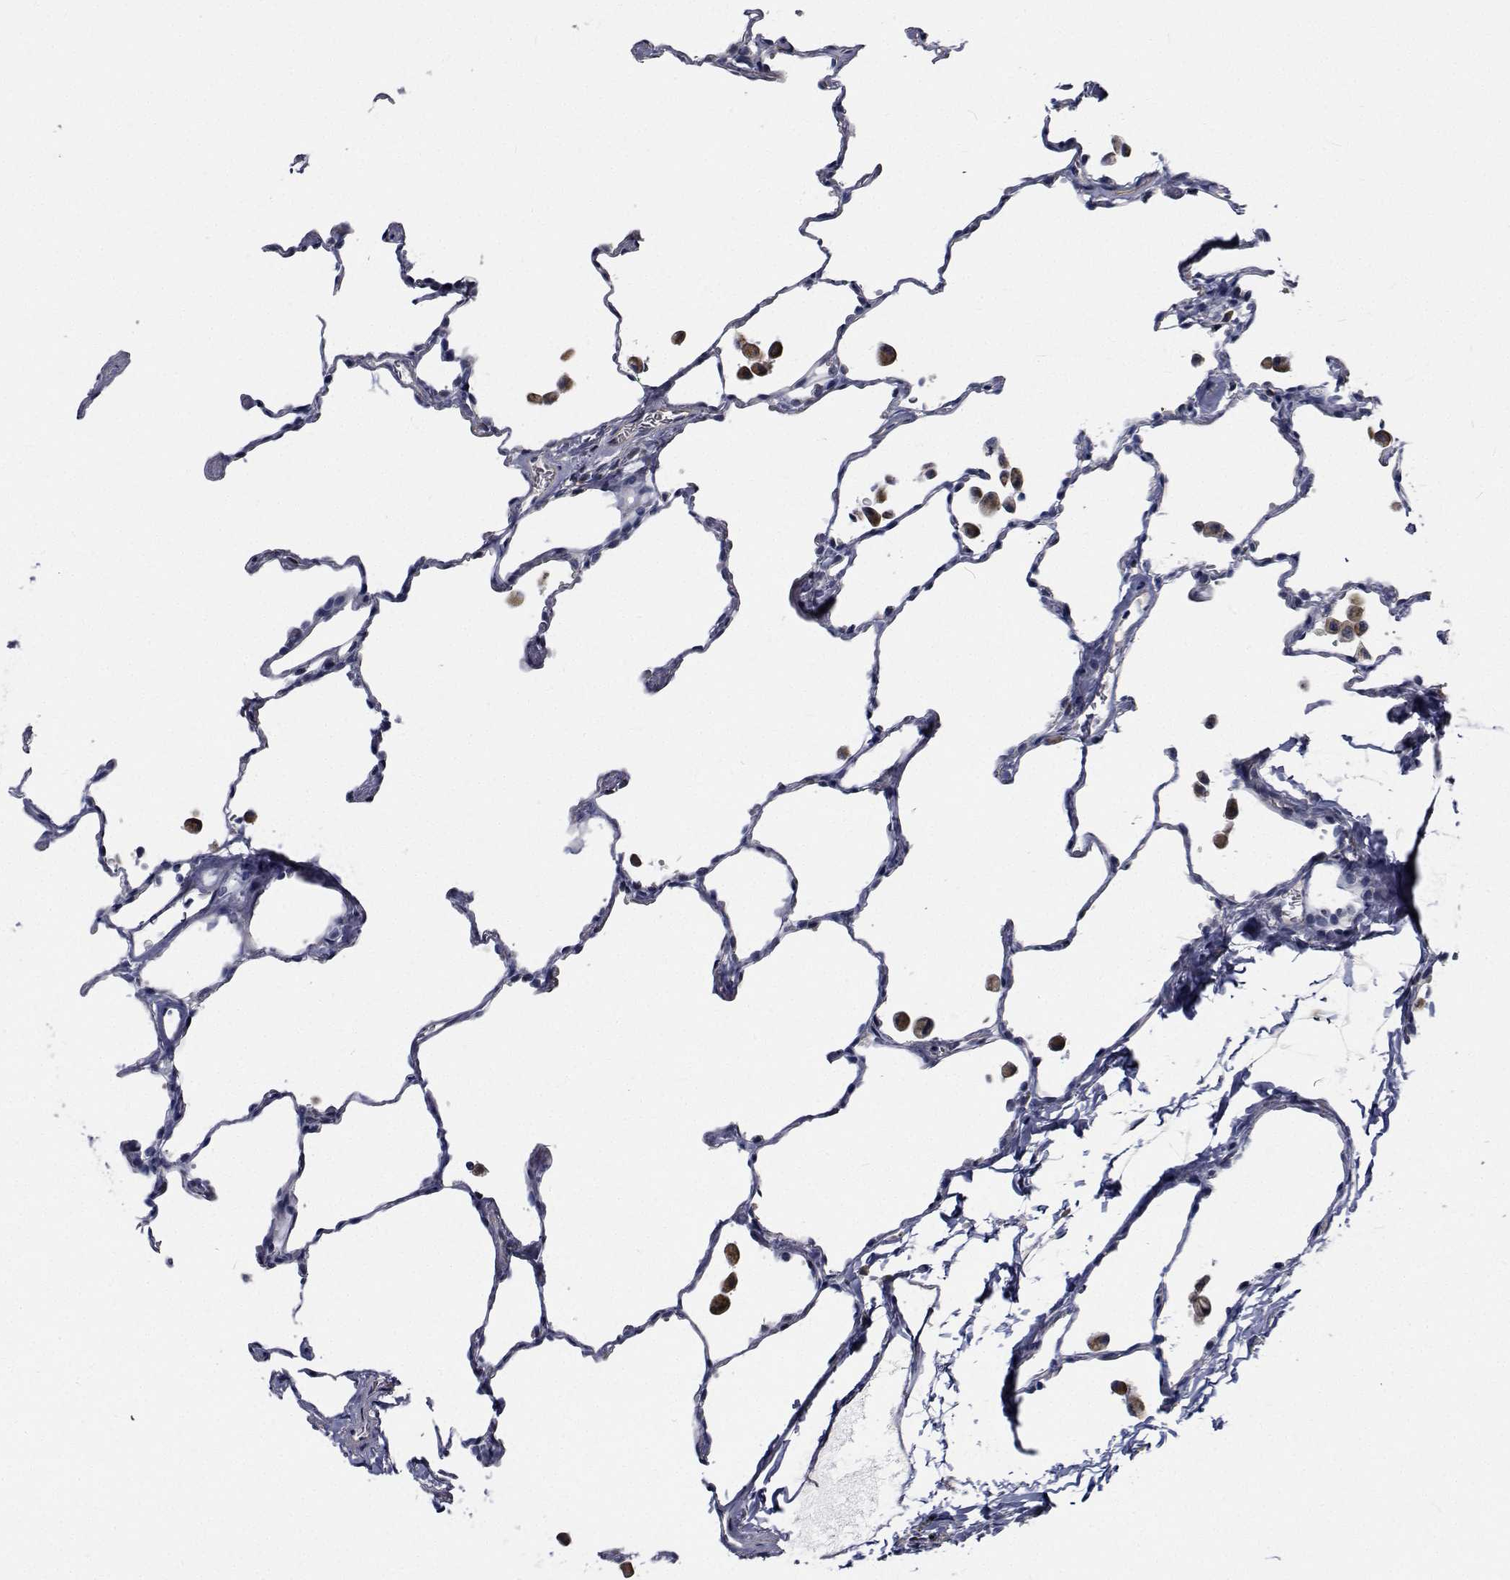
{"staining": {"intensity": "negative", "quantity": "none", "location": "none"}, "tissue": "lung", "cell_type": "Alveolar cells", "image_type": "normal", "snomed": [{"axis": "morphology", "description": "Normal tissue, NOS"}, {"axis": "topography", "description": "Lung"}], "caption": "An immunohistochemistry histopathology image of benign lung is shown. There is no staining in alveolar cells of lung.", "gene": "TTBK1", "patient": {"sex": "female", "age": 47}}